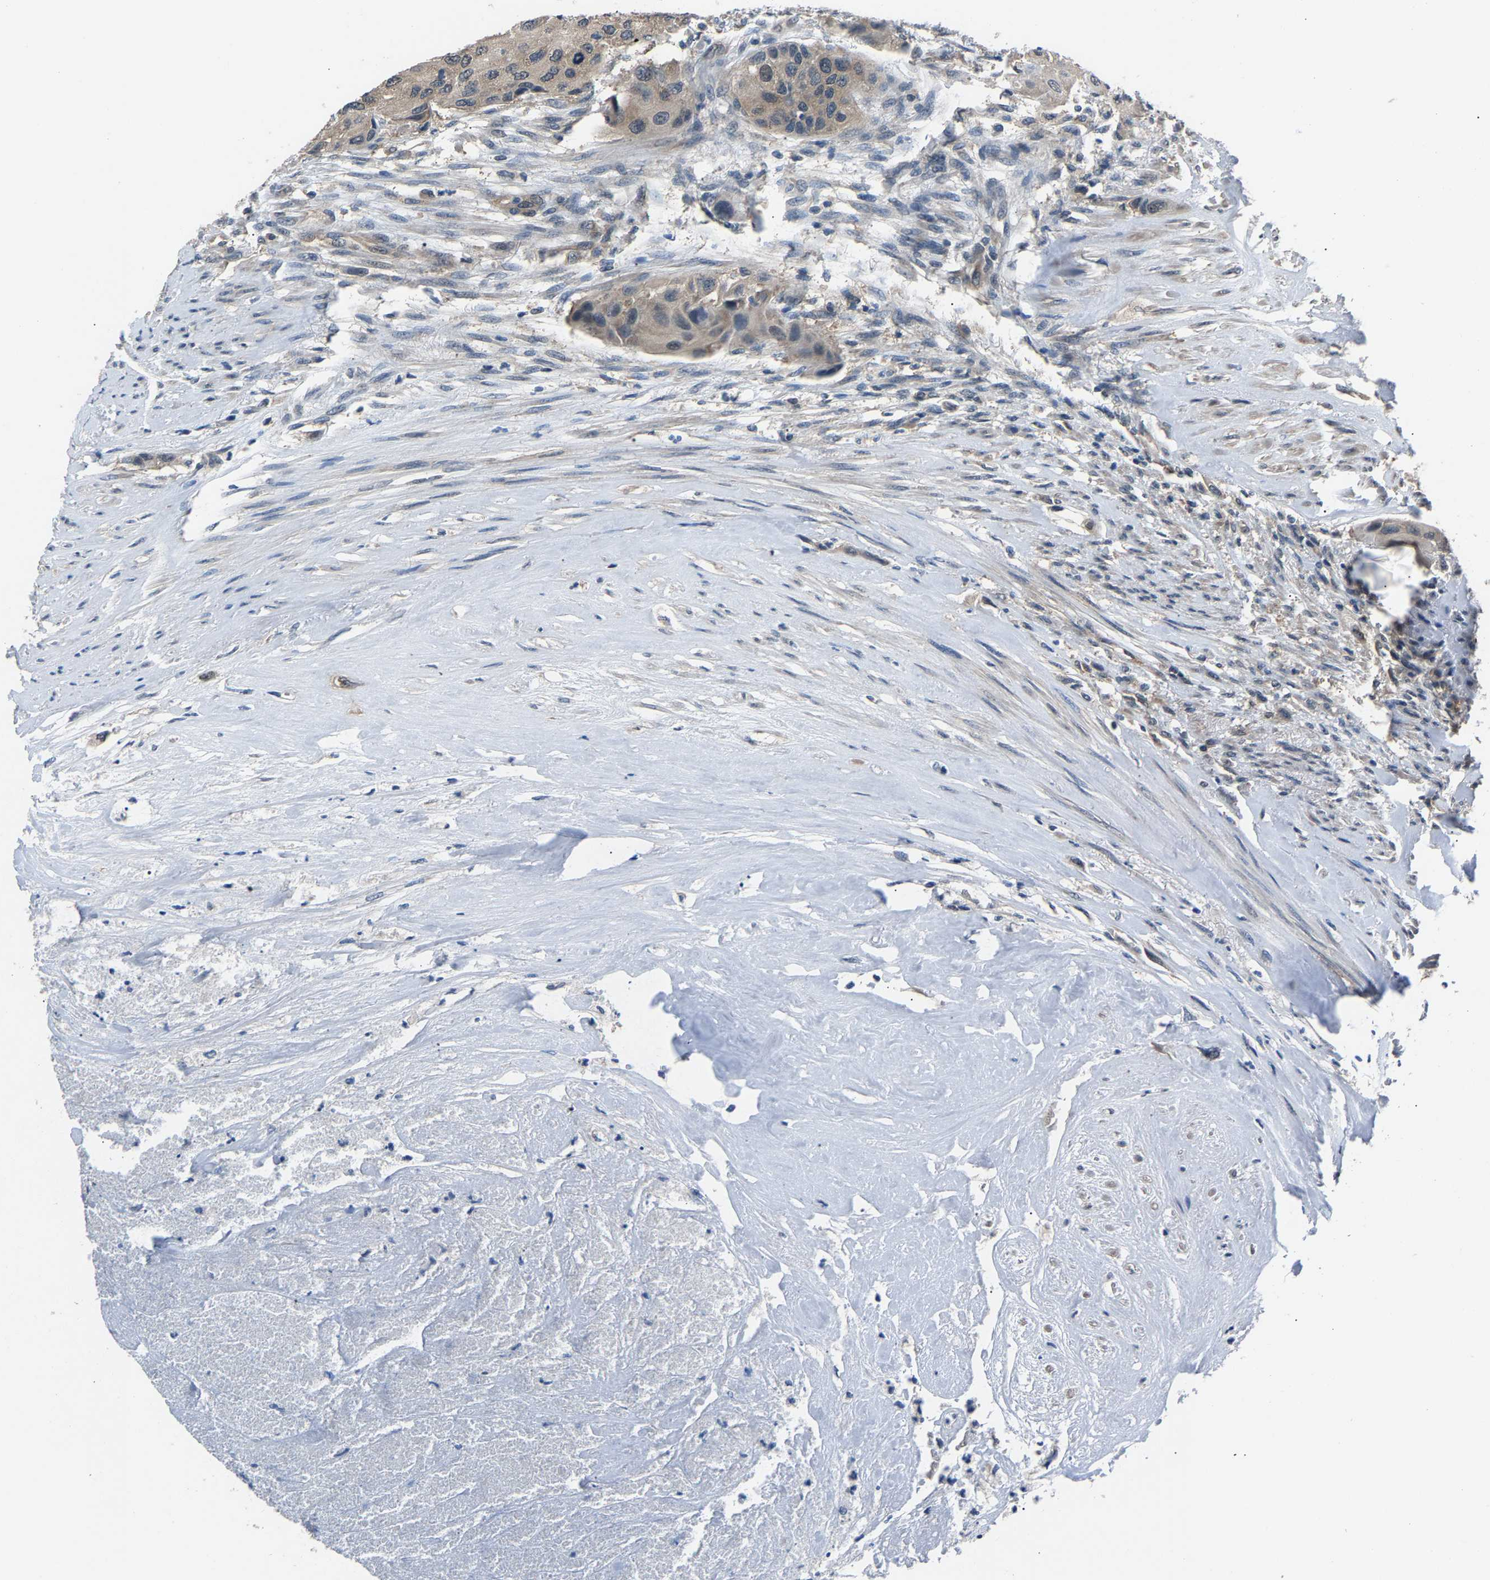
{"staining": {"intensity": "weak", "quantity": "25%-75%", "location": "cytoplasmic/membranous"}, "tissue": "urothelial cancer", "cell_type": "Tumor cells", "image_type": "cancer", "snomed": [{"axis": "morphology", "description": "Urothelial carcinoma, High grade"}, {"axis": "topography", "description": "Urinary bladder"}], "caption": "Approximately 25%-75% of tumor cells in urothelial carcinoma (high-grade) reveal weak cytoplasmic/membranous protein positivity as visualized by brown immunohistochemical staining.", "gene": "ABCC9", "patient": {"sex": "female", "age": 56}}